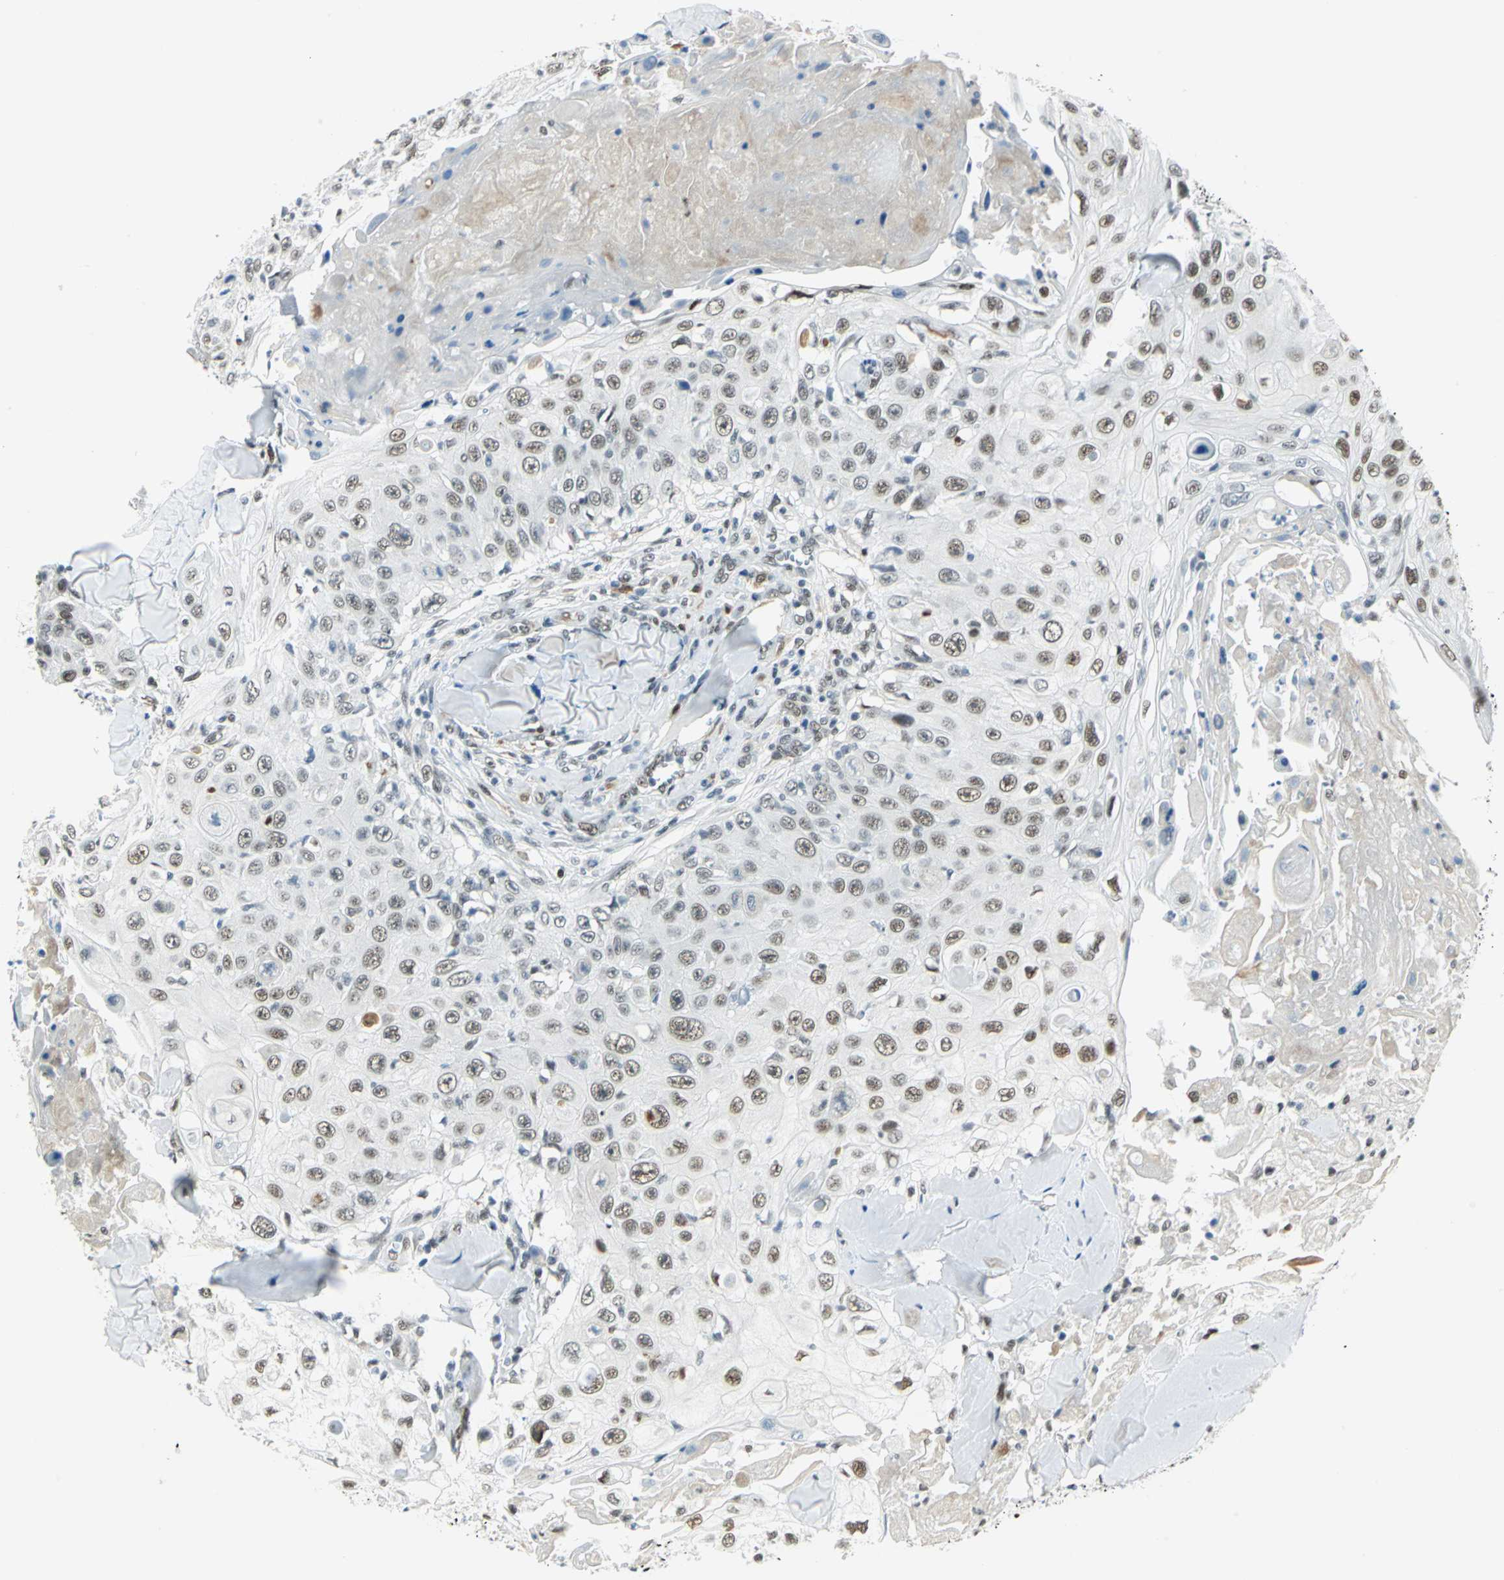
{"staining": {"intensity": "weak", "quantity": "25%-75%", "location": "nuclear"}, "tissue": "skin cancer", "cell_type": "Tumor cells", "image_type": "cancer", "snomed": [{"axis": "morphology", "description": "Squamous cell carcinoma, NOS"}, {"axis": "topography", "description": "Skin"}], "caption": "A brown stain highlights weak nuclear expression of a protein in squamous cell carcinoma (skin) tumor cells. The staining is performed using DAB brown chromogen to label protein expression. The nuclei are counter-stained blue using hematoxylin.", "gene": "MTMR10", "patient": {"sex": "male", "age": 86}}